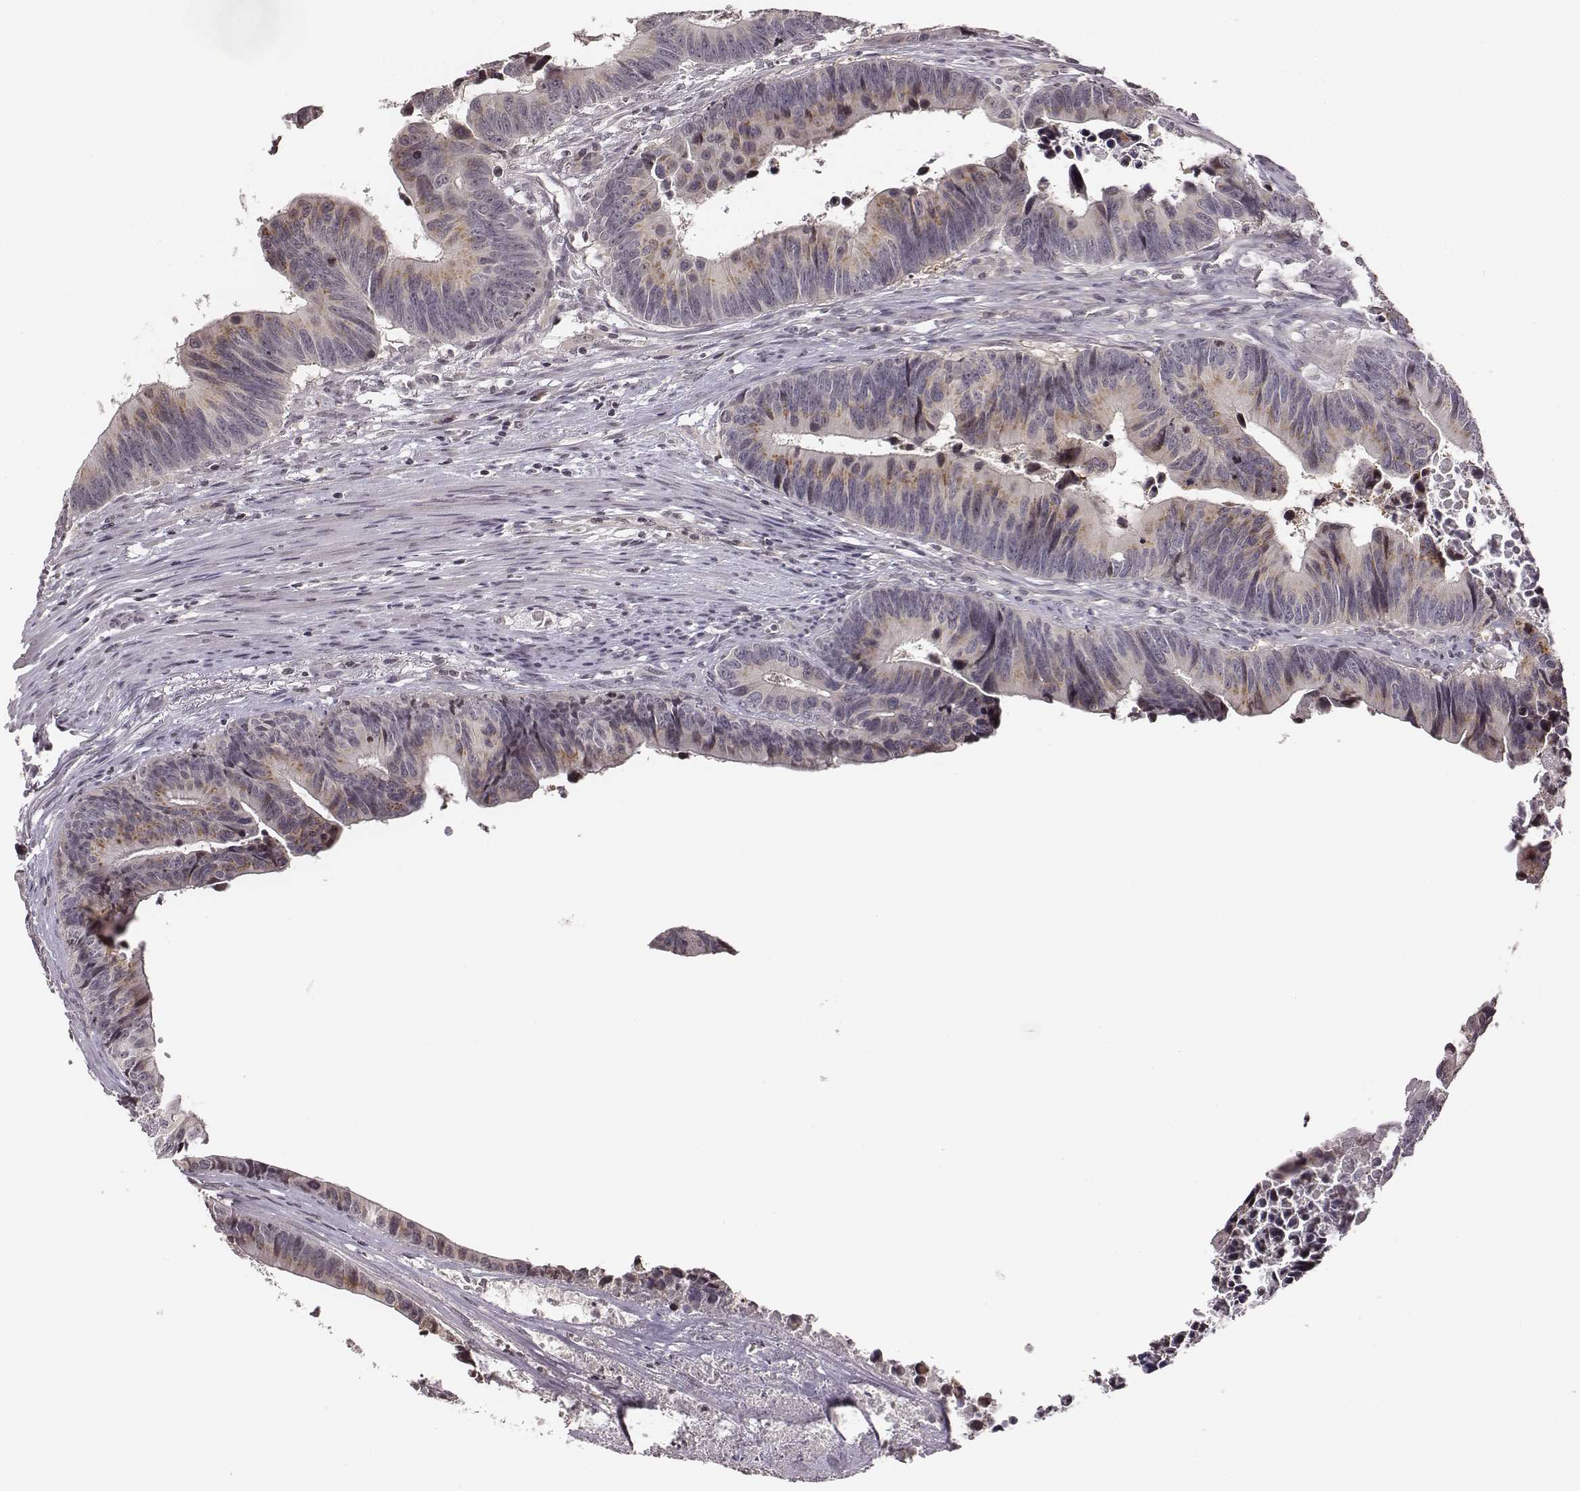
{"staining": {"intensity": "weak", "quantity": "25%-75%", "location": "cytoplasmic/membranous"}, "tissue": "colorectal cancer", "cell_type": "Tumor cells", "image_type": "cancer", "snomed": [{"axis": "morphology", "description": "Adenocarcinoma, NOS"}, {"axis": "topography", "description": "Colon"}], "caption": "Protein staining exhibits weak cytoplasmic/membranous positivity in approximately 25%-75% of tumor cells in colorectal cancer (adenocarcinoma). (Stains: DAB in brown, nuclei in blue, Microscopy: brightfield microscopy at high magnification).", "gene": "GRM4", "patient": {"sex": "female", "age": 87}}